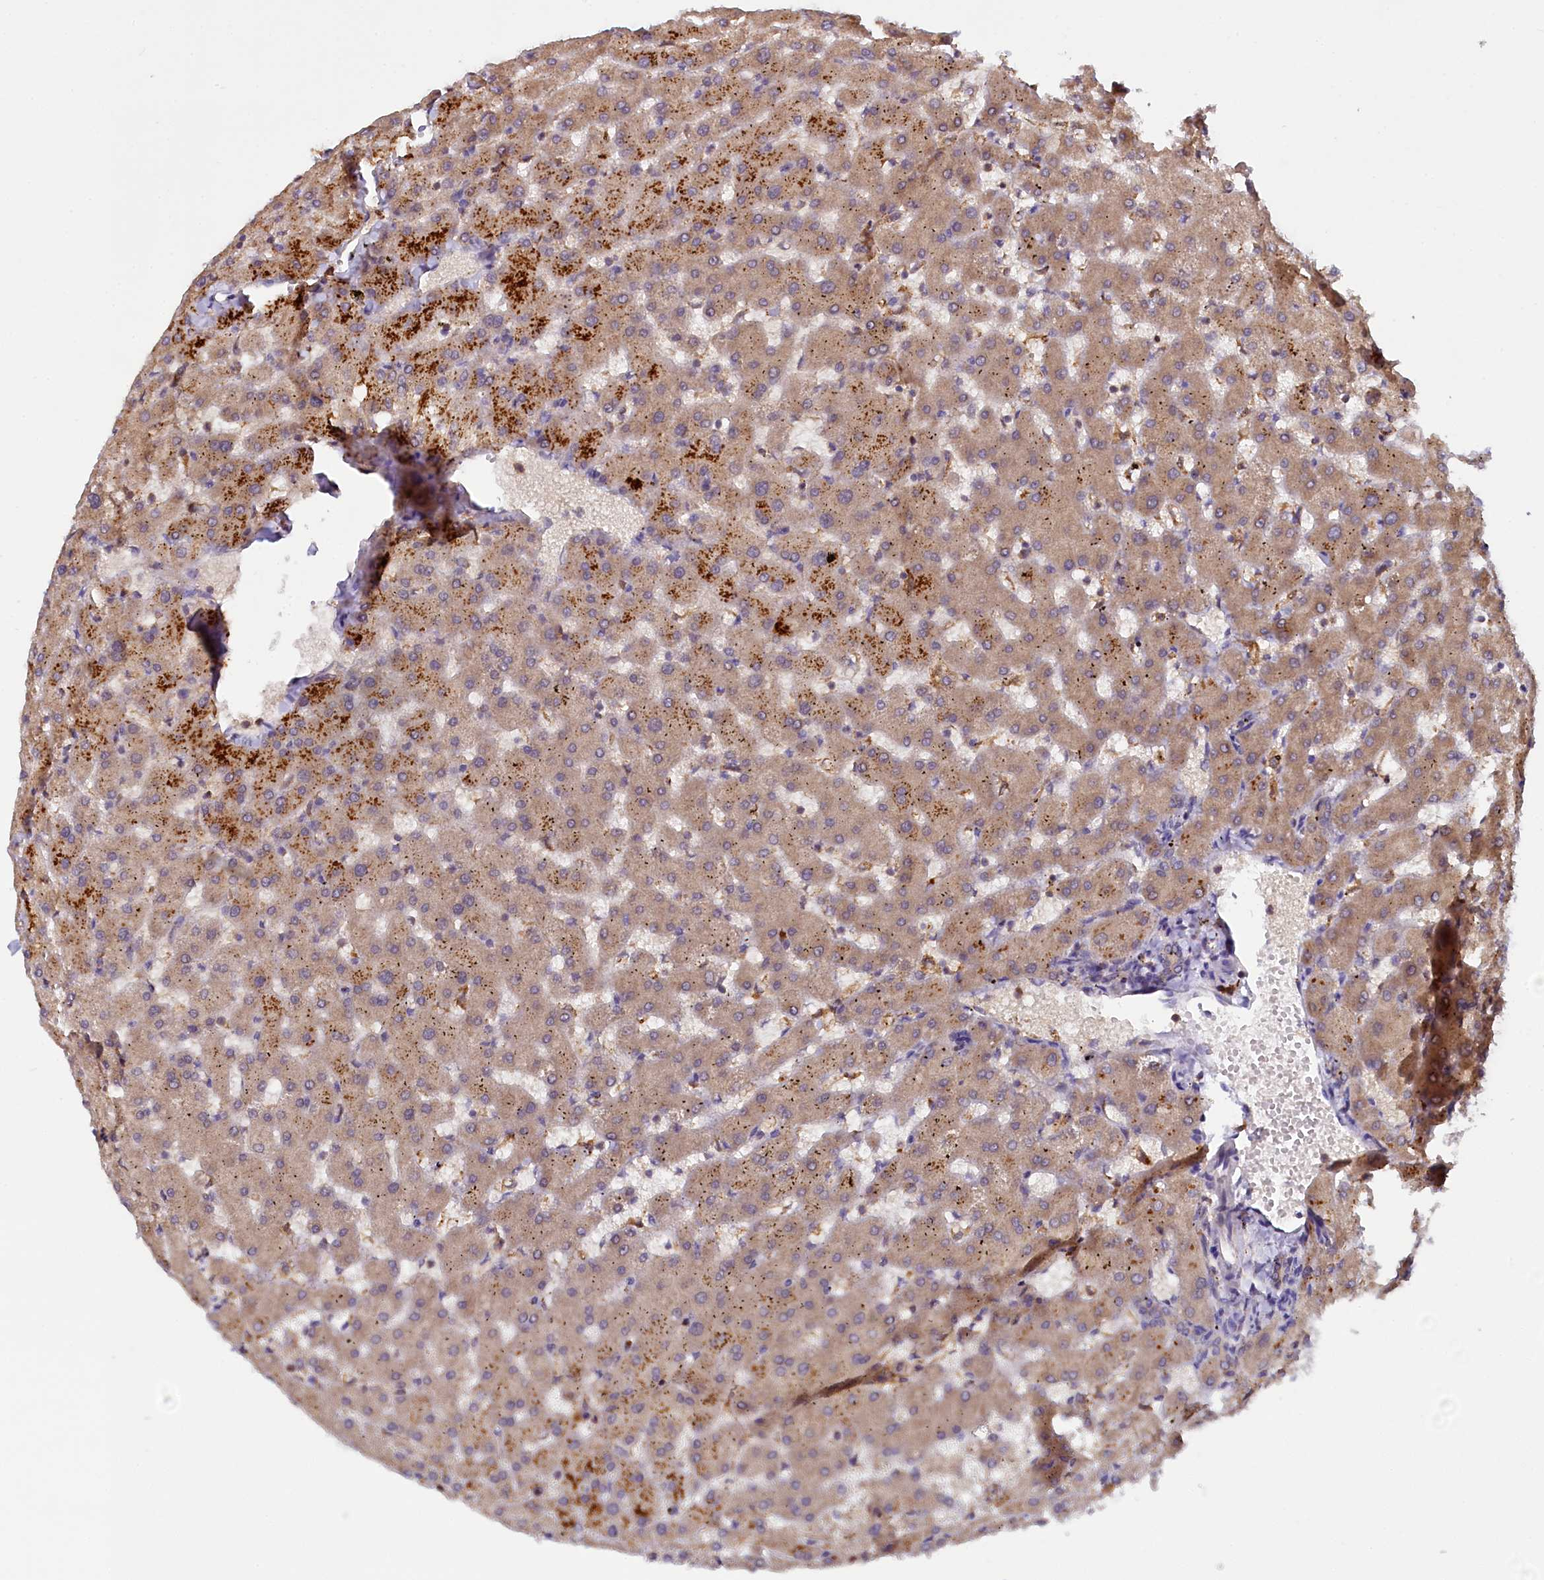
{"staining": {"intensity": "weak", "quantity": "25%-75%", "location": "cytoplasmic/membranous"}, "tissue": "liver", "cell_type": "Cholangiocytes", "image_type": "normal", "snomed": [{"axis": "morphology", "description": "Normal tissue, NOS"}, {"axis": "topography", "description": "Liver"}], "caption": "High-power microscopy captured an immunohistochemistry histopathology image of benign liver, revealing weak cytoplasmic/membranous staining in about 25%-75% of cholangiocytes.", "gene": "UFM1", "patient": {"sex": "female", "age": 63}}